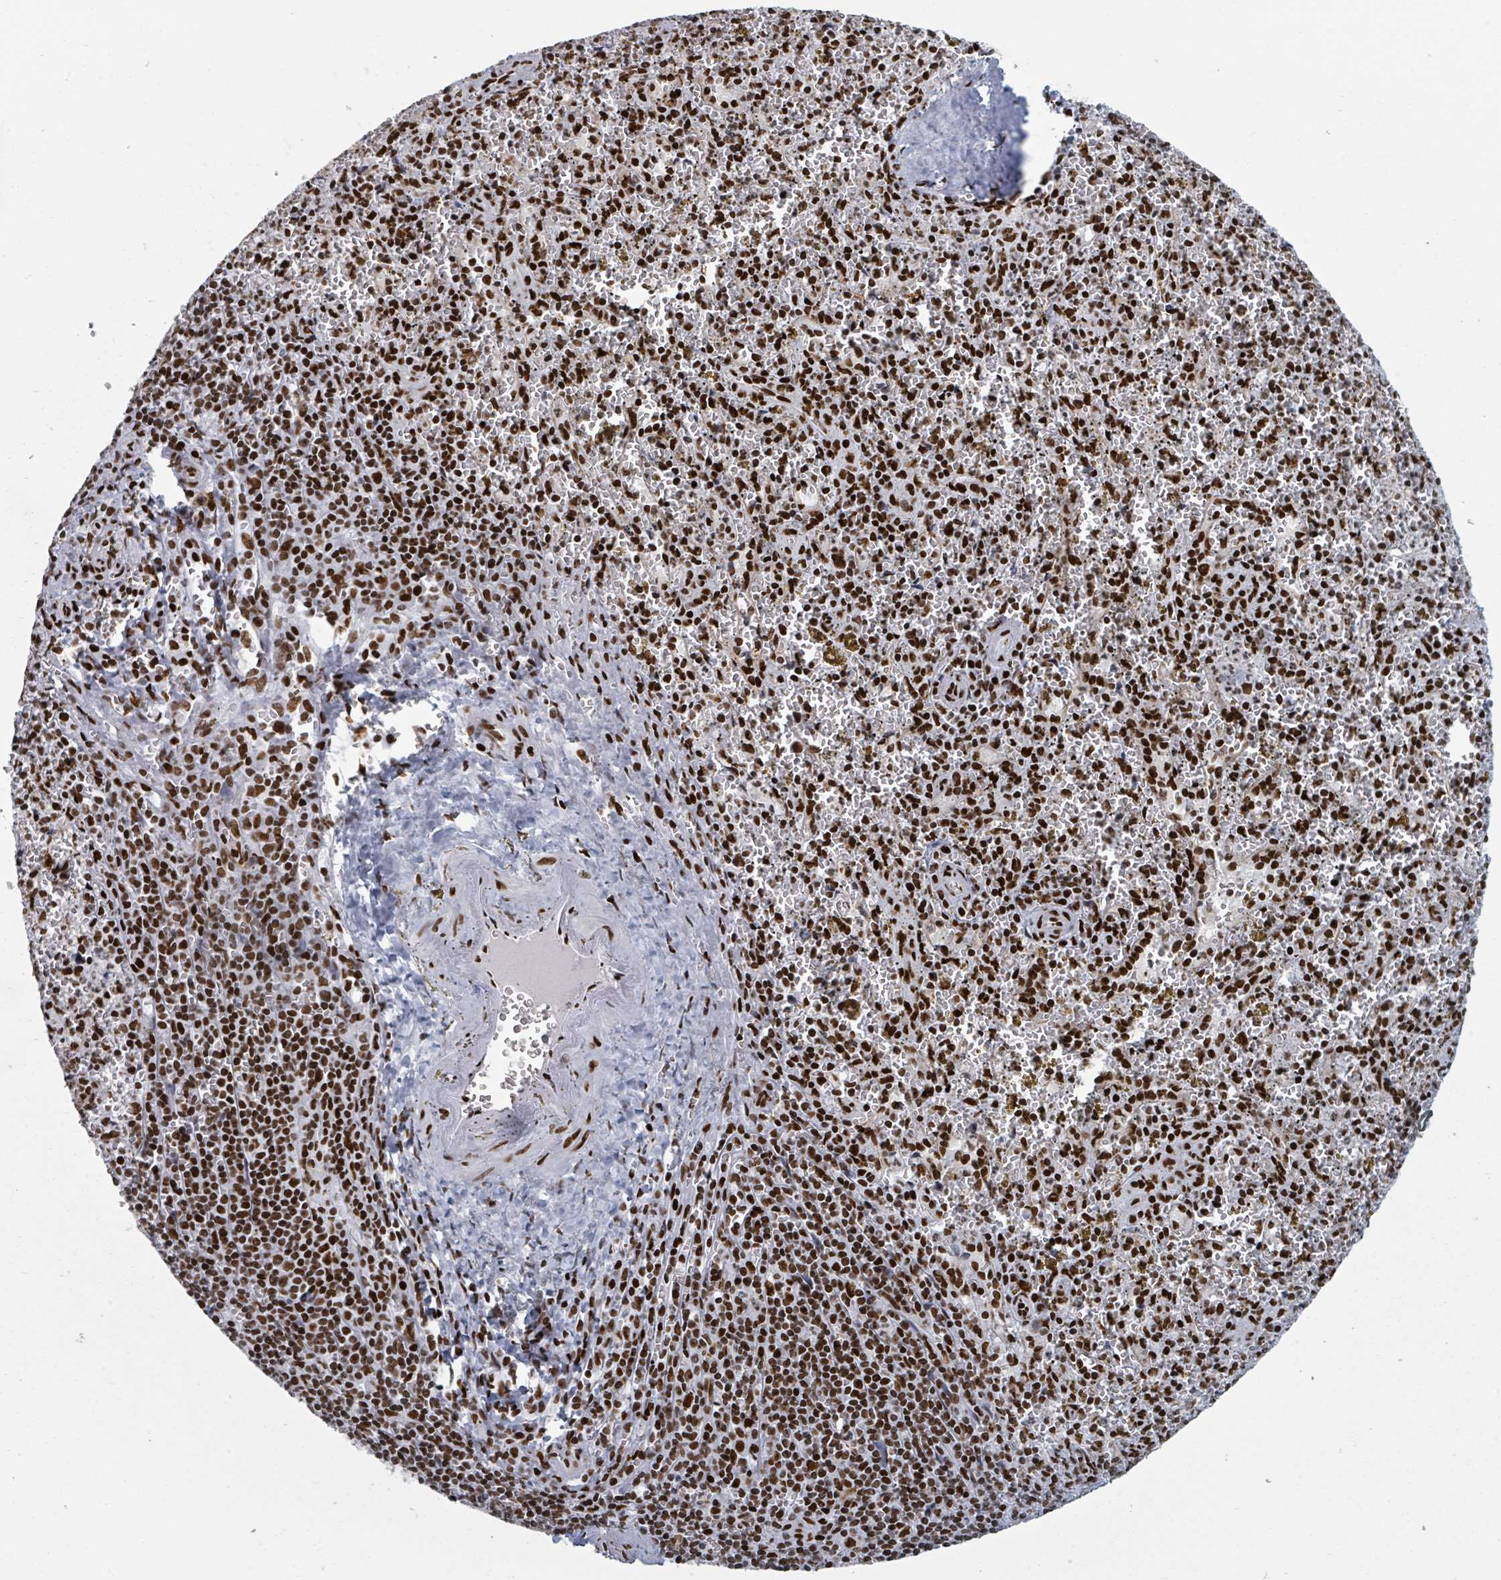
{"staining": {"intensity": "strong", "quantity": ">75%", "location": "nuclear"}, "tissue": "spleen", "cell_type": "Cells in red pulp", "image_type": "normal", "snomed": [{"axis": "morphology", "description": "Normal tissue, NOS"}, {"axis": "topography", "description": "Spleen"}], "caption": "A photomicrograph of spleen stained for a protein exhibits strong nuclear brown staining in cells in red pulp. Using DAB (3,3'-diaminobenzidine) (brown) and hematoxylin (blue) stains, captured at high magnification using brightfield microscopy.", "gene": "DHX16", "patient": {"sex": "male", "age": 57}}